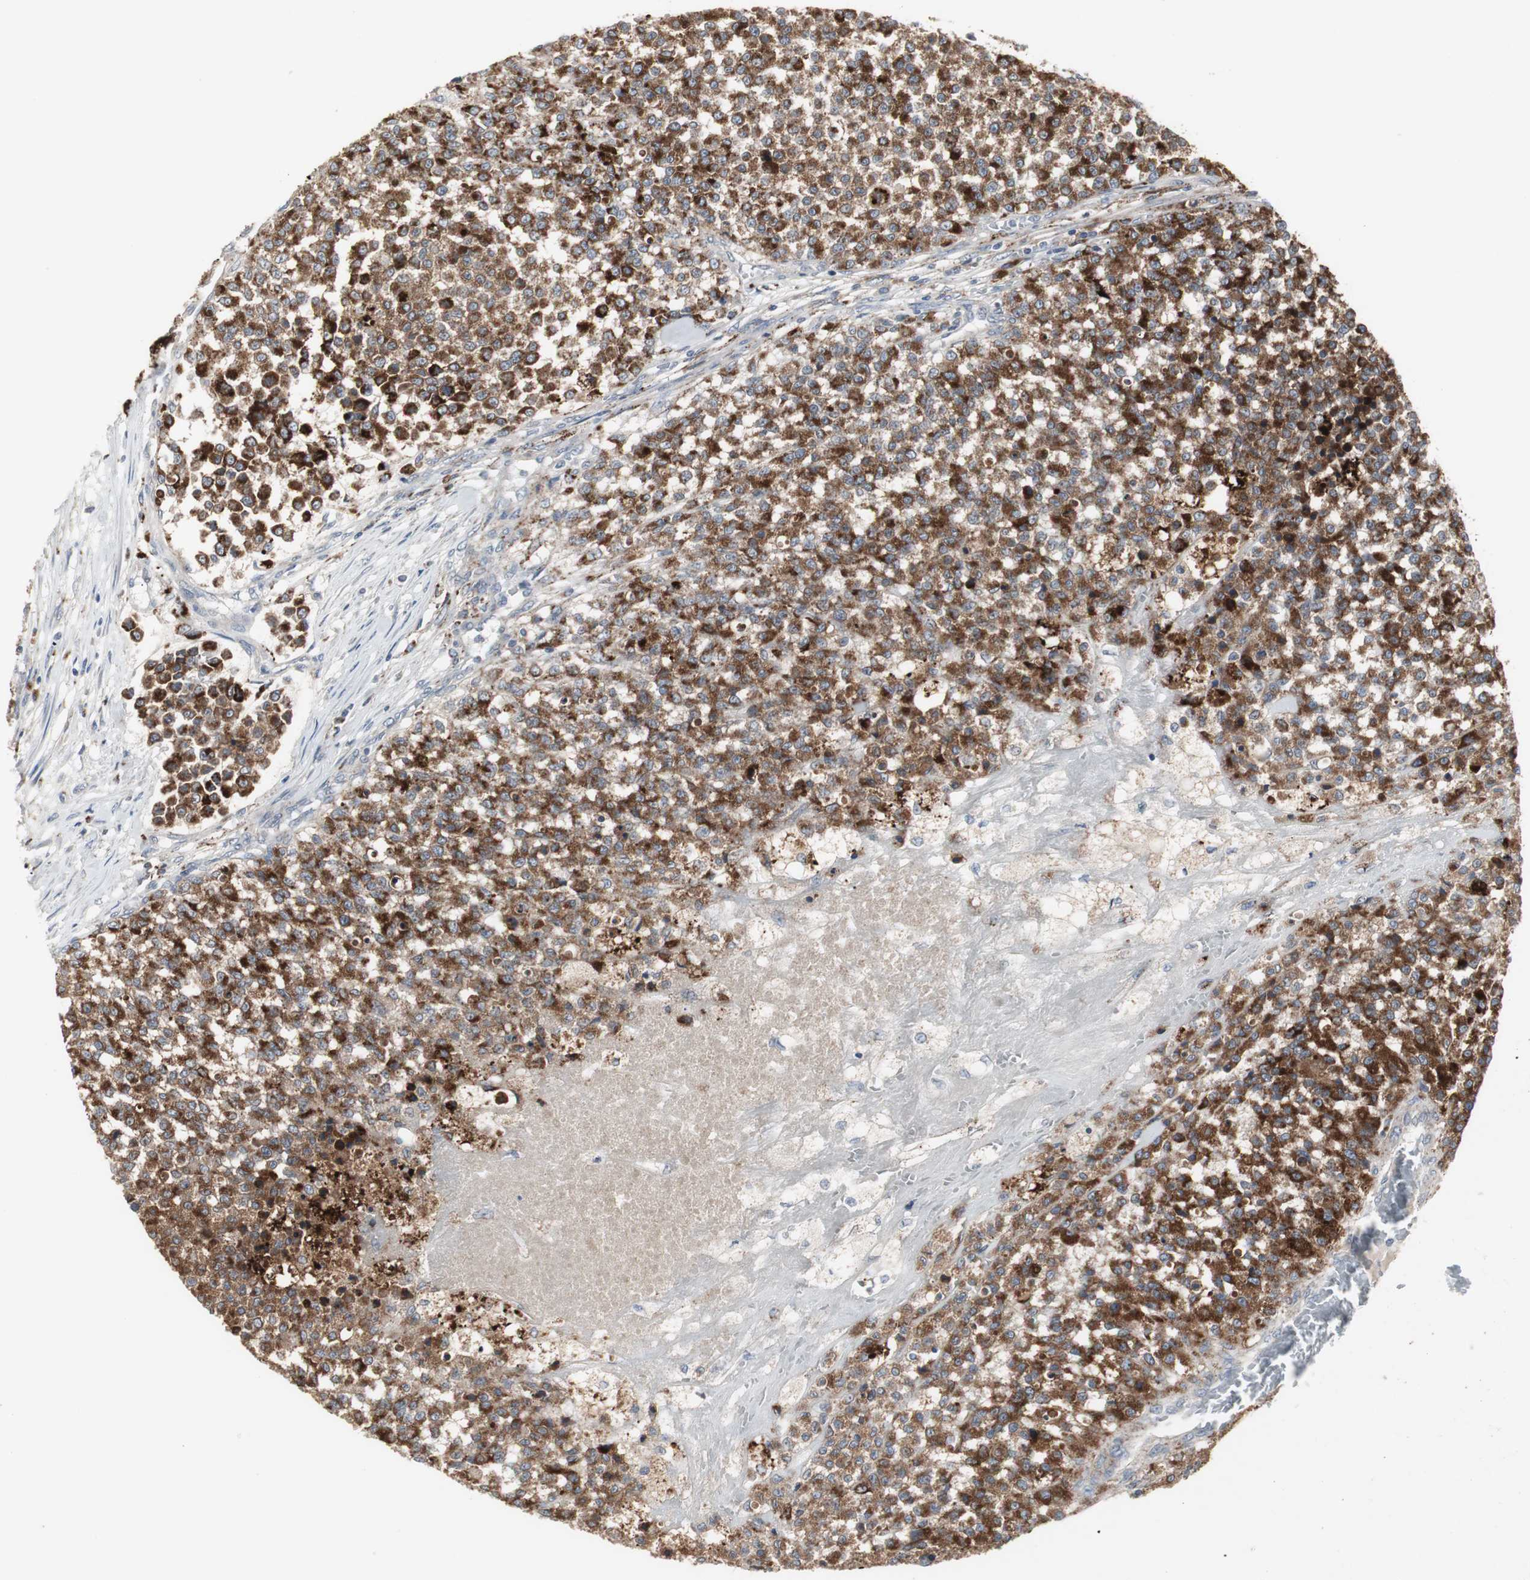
{"staining": {"intensity": "strong", "quantity": ">75%", "location": "cytoplasmic/membranous"}, "tissue": "testis cancer", "cell_type": "Tumor cells", "image_type": "cancer", "snomed": [{"axis": "morphology", "description": "Seminoma, NOS"}, {"axis": "topography", "description": "Testis"}], "caption": "Protein staining by immunohistochemistry (IHC) exhibits strong cytoplasmic/membranous positivity in approximately >75% of tumor cells in seminoma (testis).", "gene": "GBA1", "patient": {"sex": "male", "age": 59}}